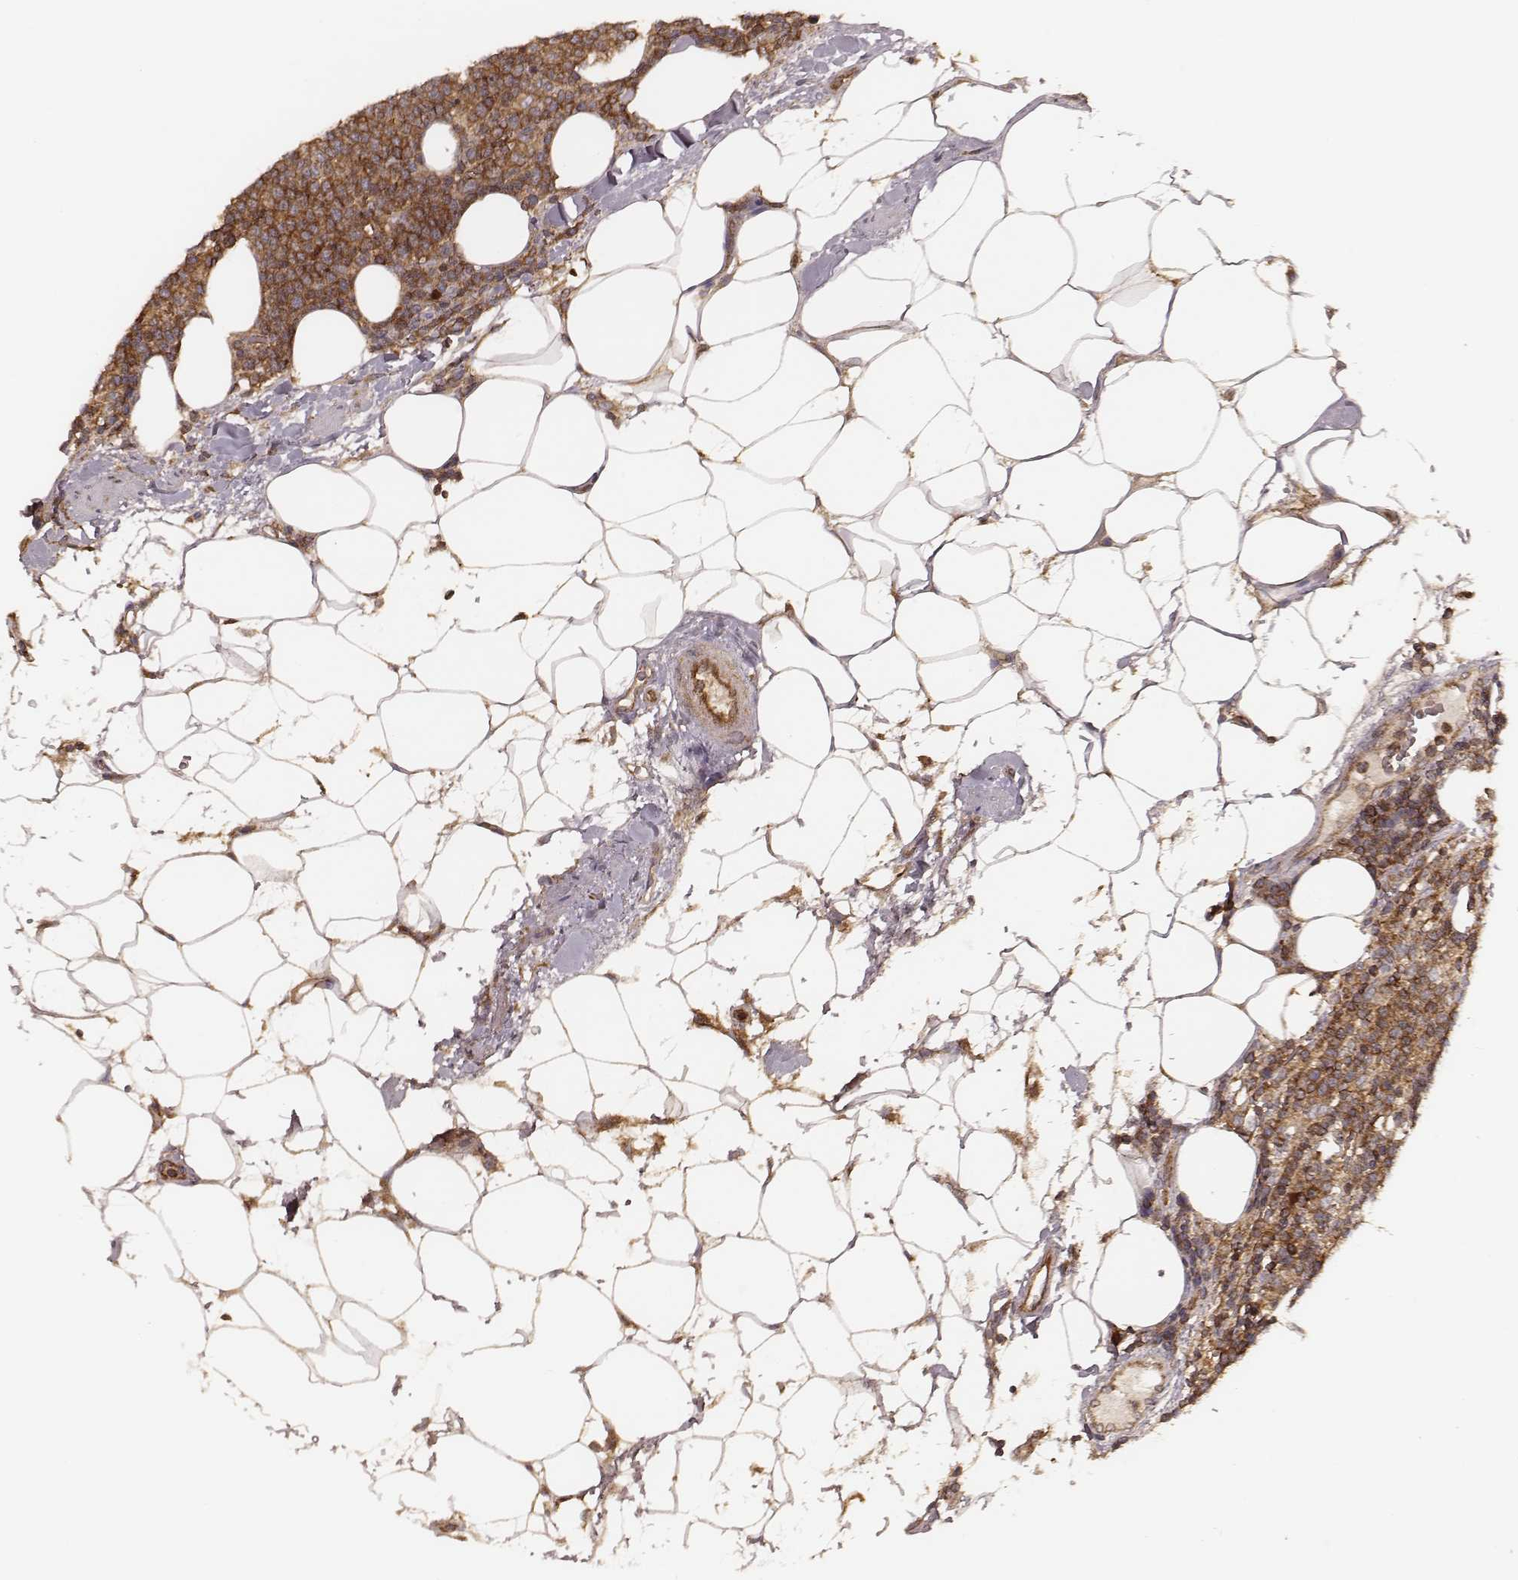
{"staining": {"intensity": "strong", "quantity": ">75%", "location": "cytoplasmic/membranous"}, "tissue": "lymphoma", "cell_type": "Tumor cells", "image_type": "cancer", "snomed": [{"axis": "morphology", "description": "Malignant lymphoma, non-Hodgkin's type, High grade"}, {"axis": "topography", "description": "Lymph node"}], "caption": "Immunohistochemical staining of lymphoma reveals high levels of strong cytoplasmic/membranous protein positivity in about >75% of tumor cells. The staining was performed using DAB to visualize the protein expression in brown, while the nuclei were stained in blue with hematoxylin (Magnification: 20x).", "gene": "CARS1", "patient": {"sex": "male", "age": 61}}